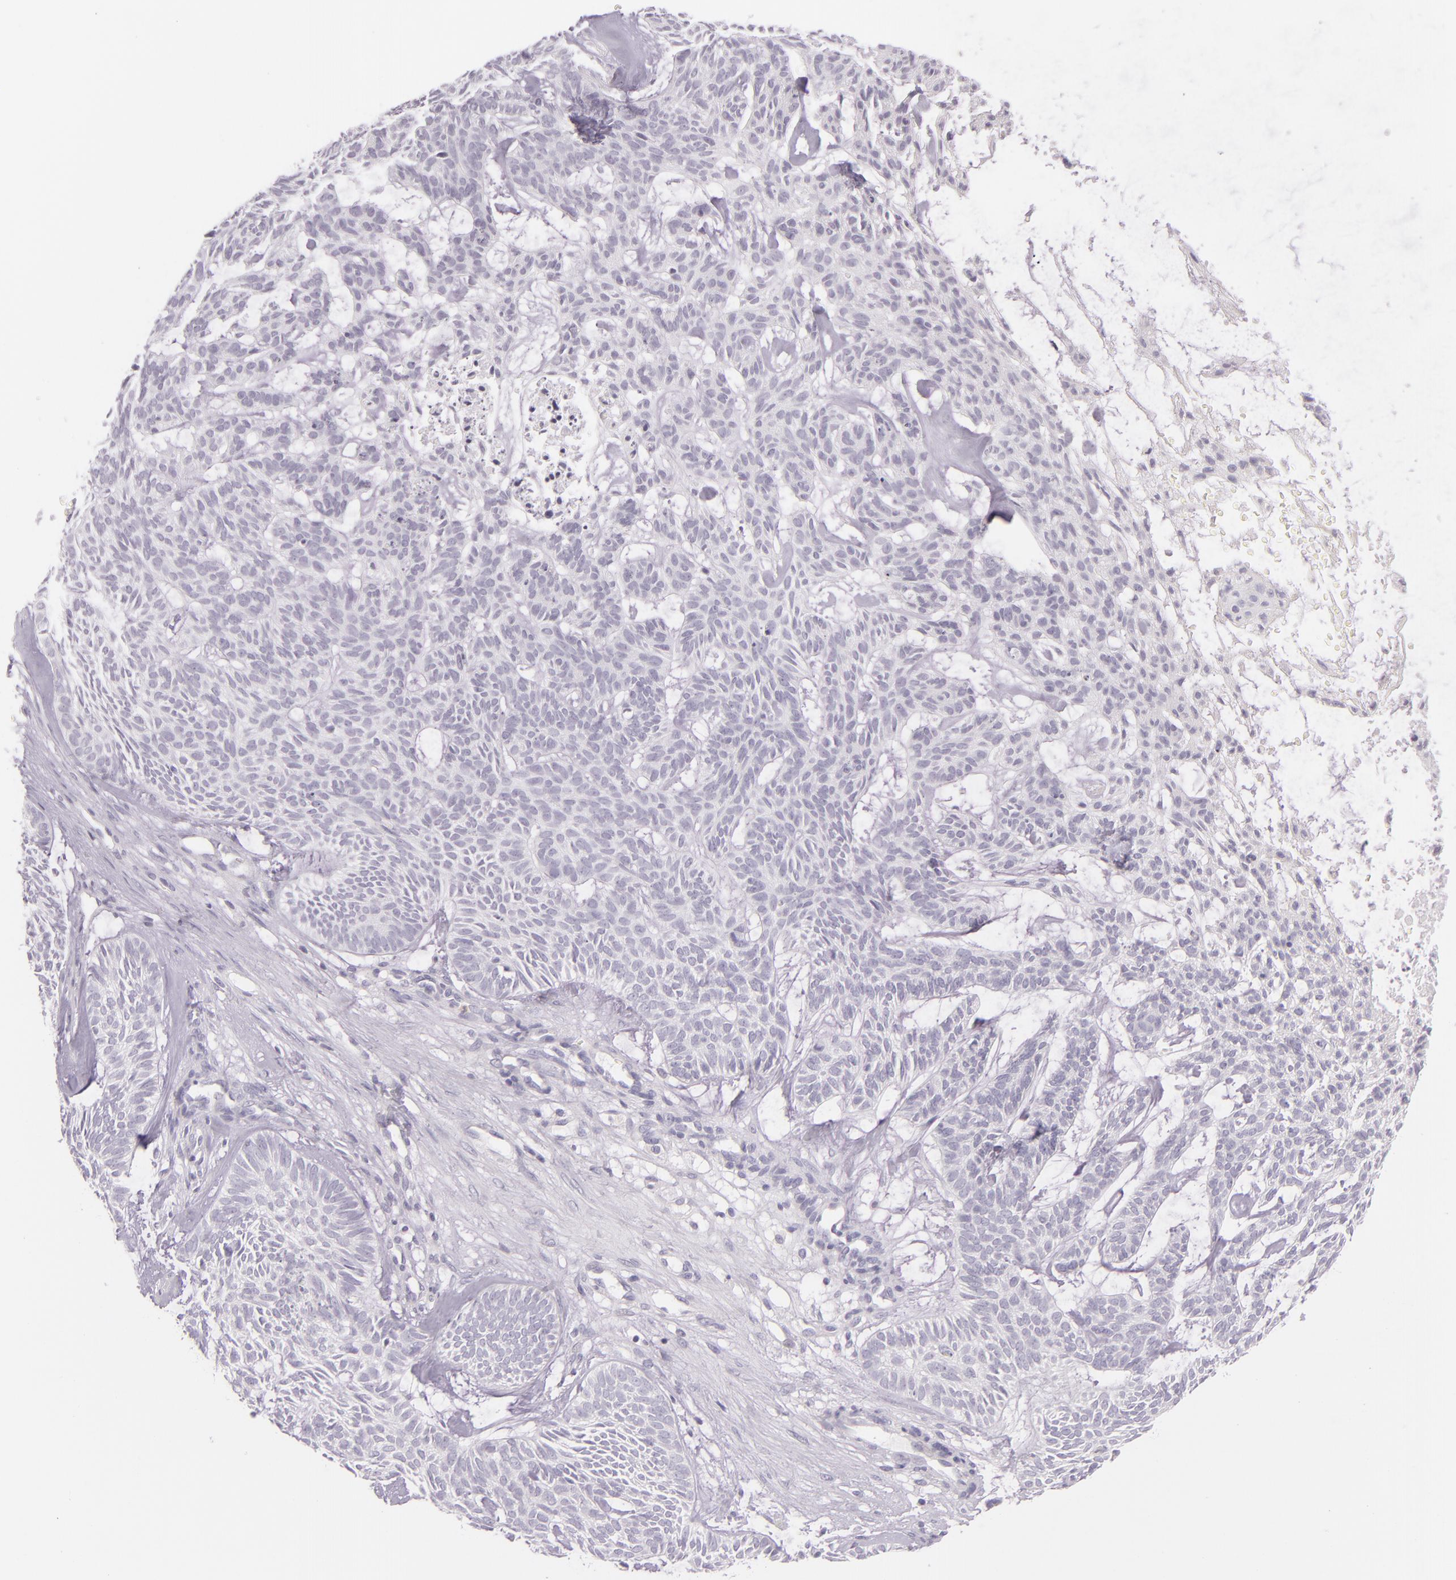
{"staining": {"intensity": "negative", "quantity": "none", "location": "none"}, "tissue": "skin cancer", "cell_type": "Tumor cells", "image_type": "cancer", "snomed": [{"axis": "morphology", "description": "Basal cell carcinoma"}, {"axis": "topography", "description": "Skin"}], "caption": "This is an IHC histopathology image of basal cell carcinoma (skin). There is no expression in tumor cells.", "gene": "CBS", "patient": {"sex": "male", "age": 75}}